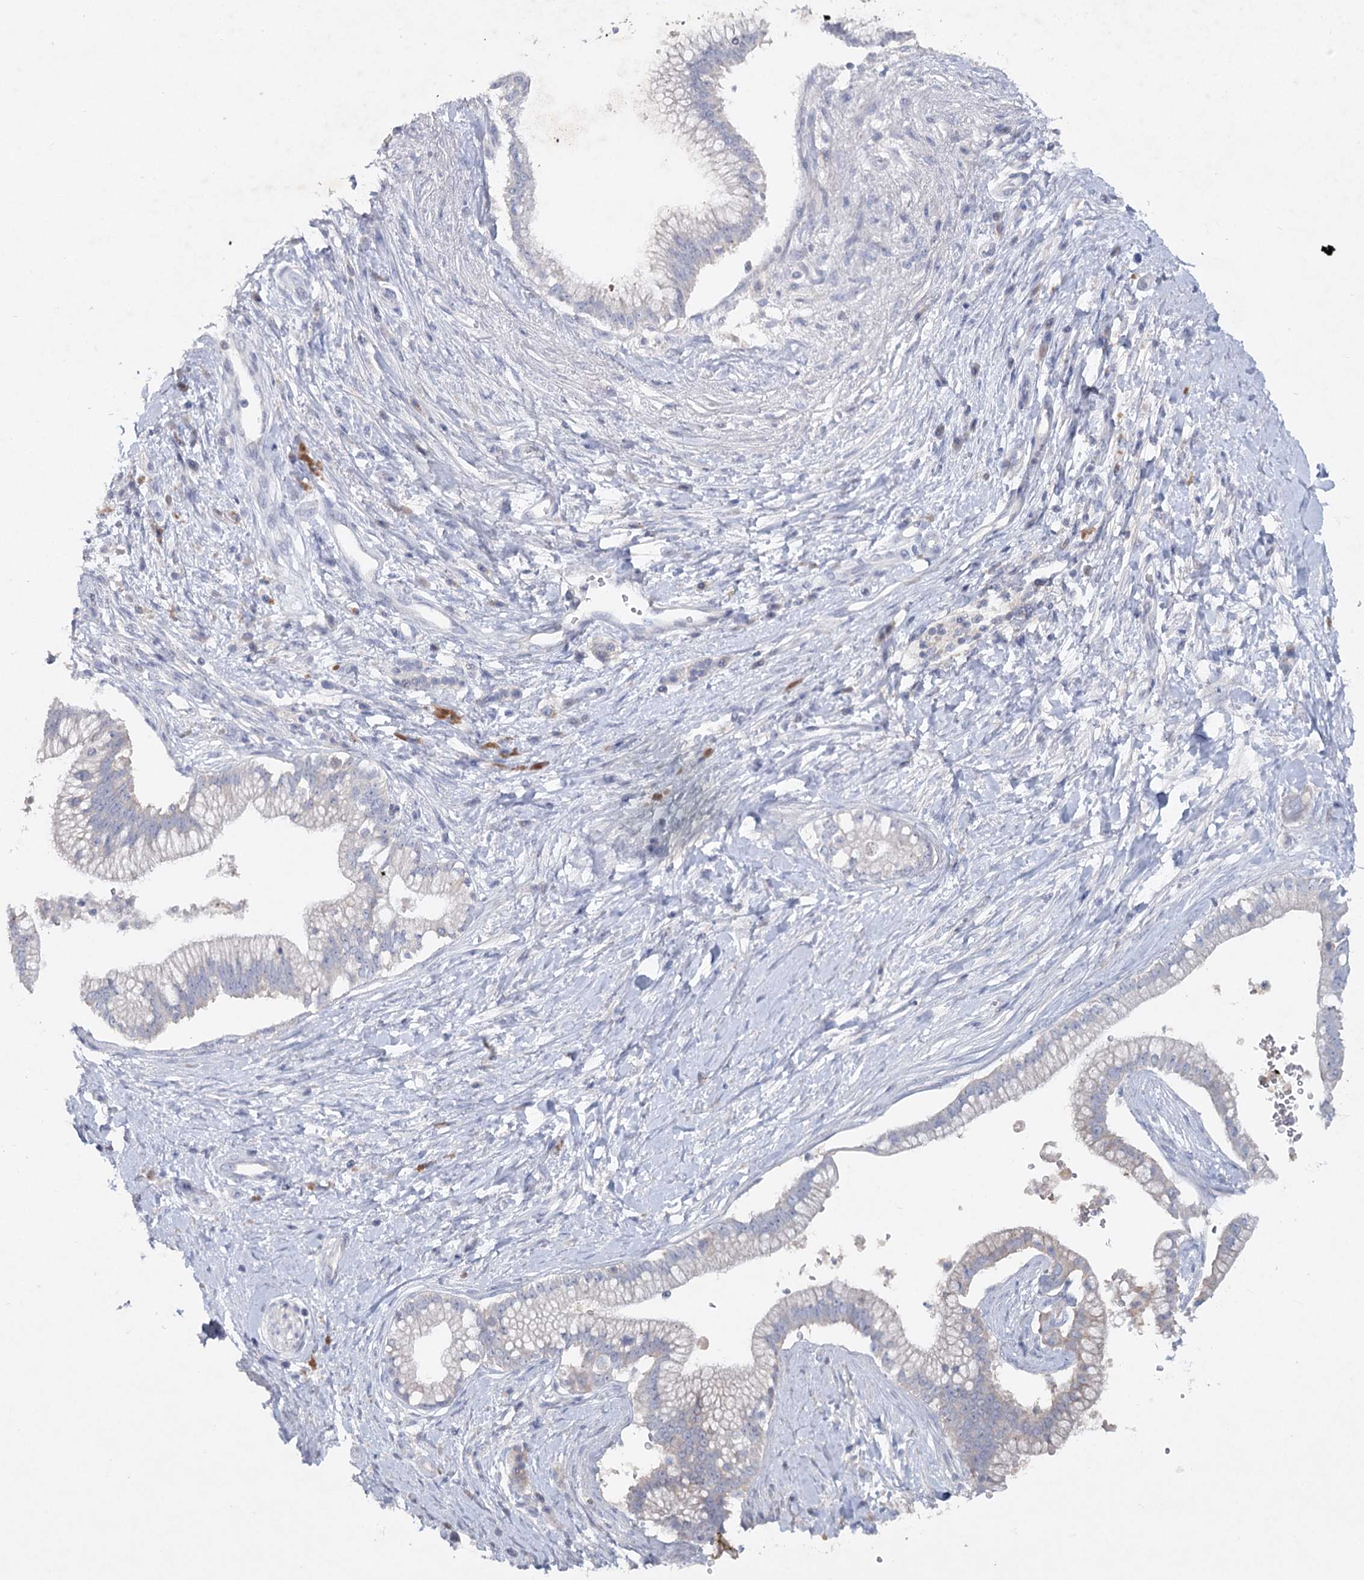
{"staining": {"intensity": "negative", "quantity": "none", "location": "none"}, "tissue": "pancreatic cancer", "cell_type": "Tumor cells", "image_type": "cancer", "snomed": [{"axis": "morphology", "description": "Adenocarcinoma, NOS"}, {"axis": "topography", "description": "Pancreas"}], "caption": "Immunohistochemical staining of human pancreatic cancer (adenocarcinoma) shows no significant positivity in tumor cells. (DAB immunohistochemistry (IHC), high magnification).", "gene": "MAP3K13", "patient": {"sex": "male", "age": 68}}